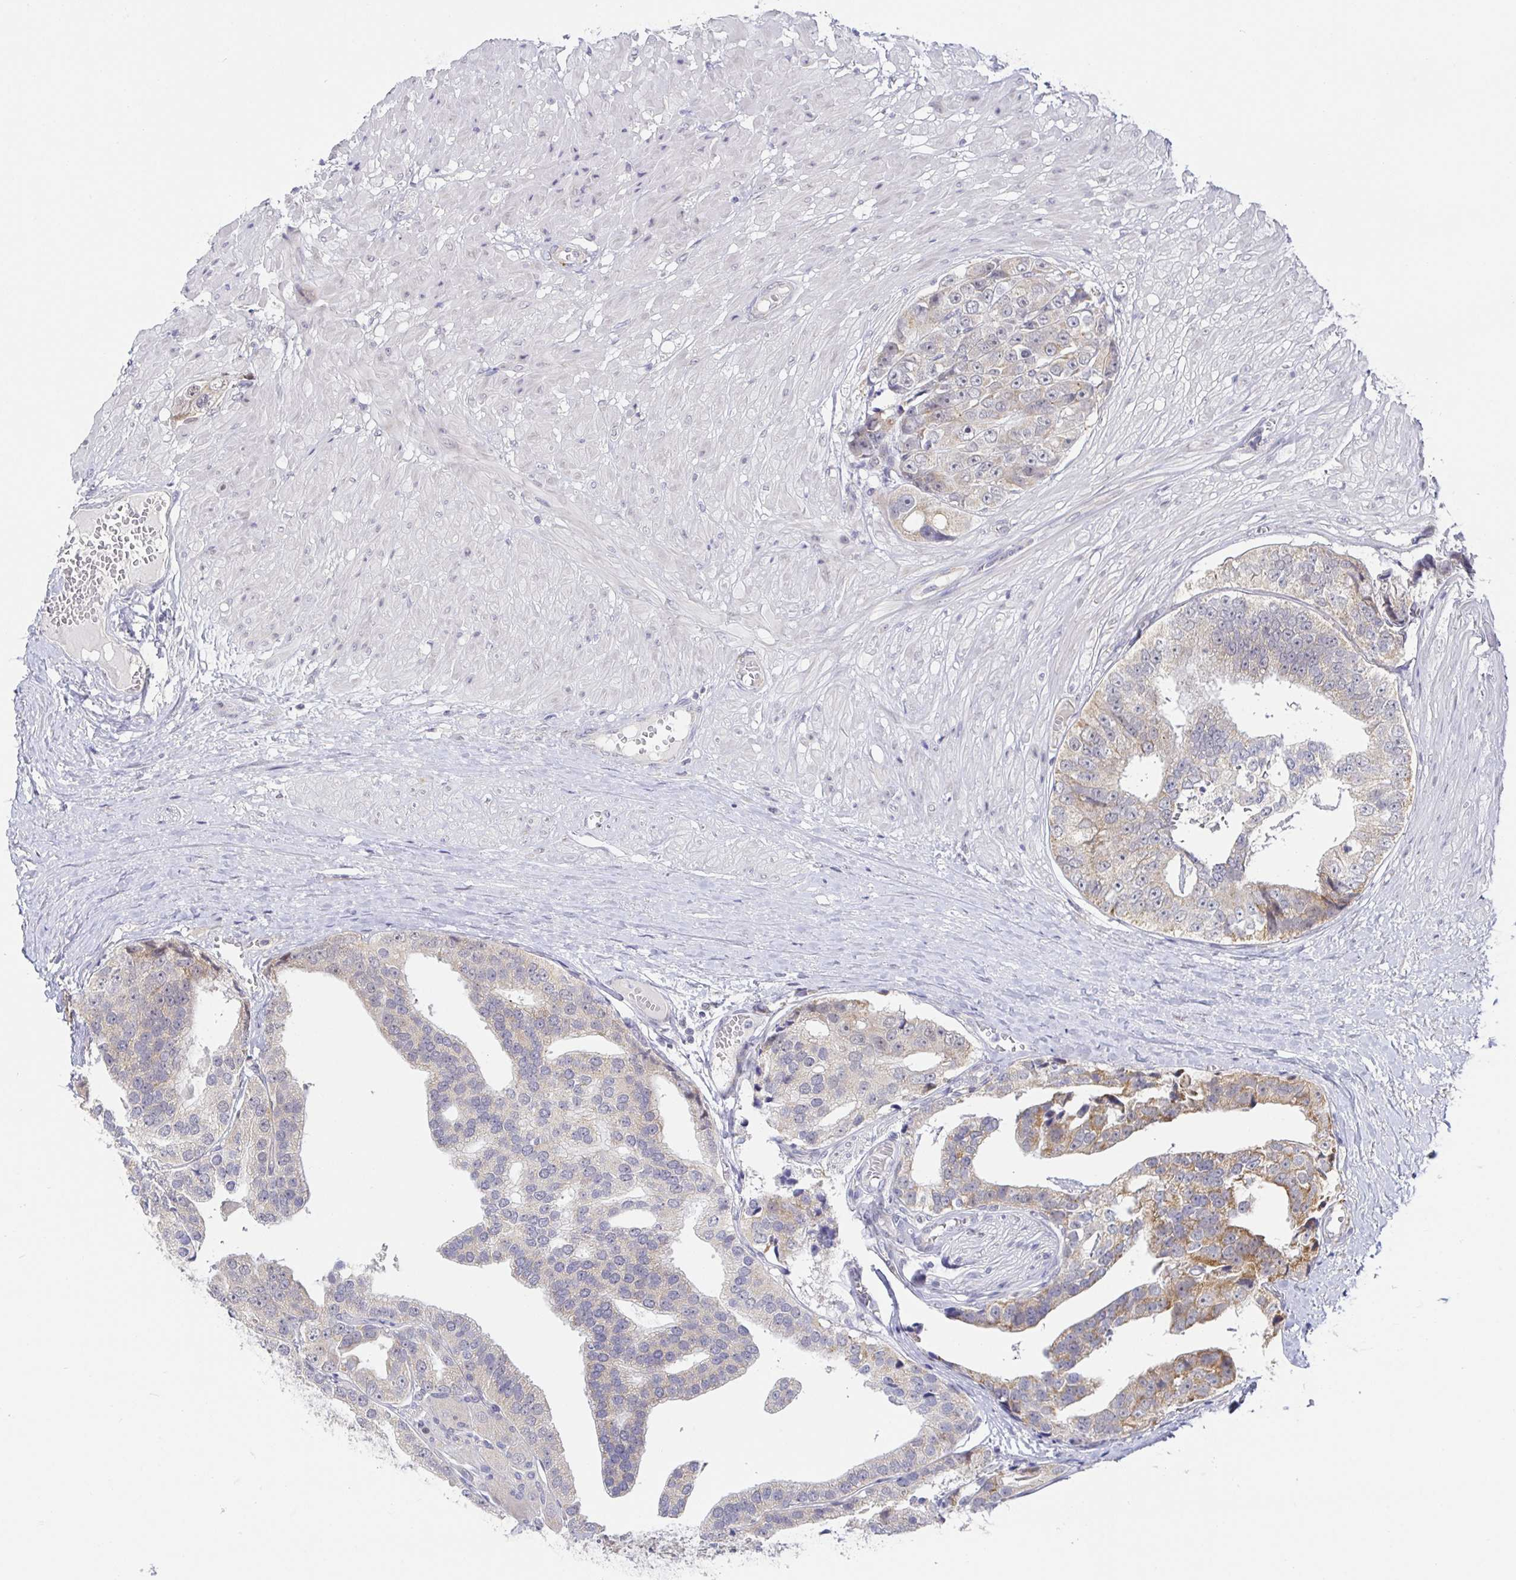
{"staining": {"intensity": "weak", "quantity": "25%-75%", "location": "cytoplasmic/membranous"}, "tissue": "prostate cancer", "cell_type": "Tumor cells", "image_type": "cancer", "snomed": [{"axis": "morphology", "description": "Adenocarcinoma, High grade"}, {"axis": "topography", "description": "Prostate"}], "caption": "Immunohistochemistry image of prostate cancer stained for a protein (brown), which displays low levels of weak cytoplasmic/membranous staining in approximately 25%-75% of tumor cells.", "gene": "CIT", "patient": {"sex": "male", "age": 71}}